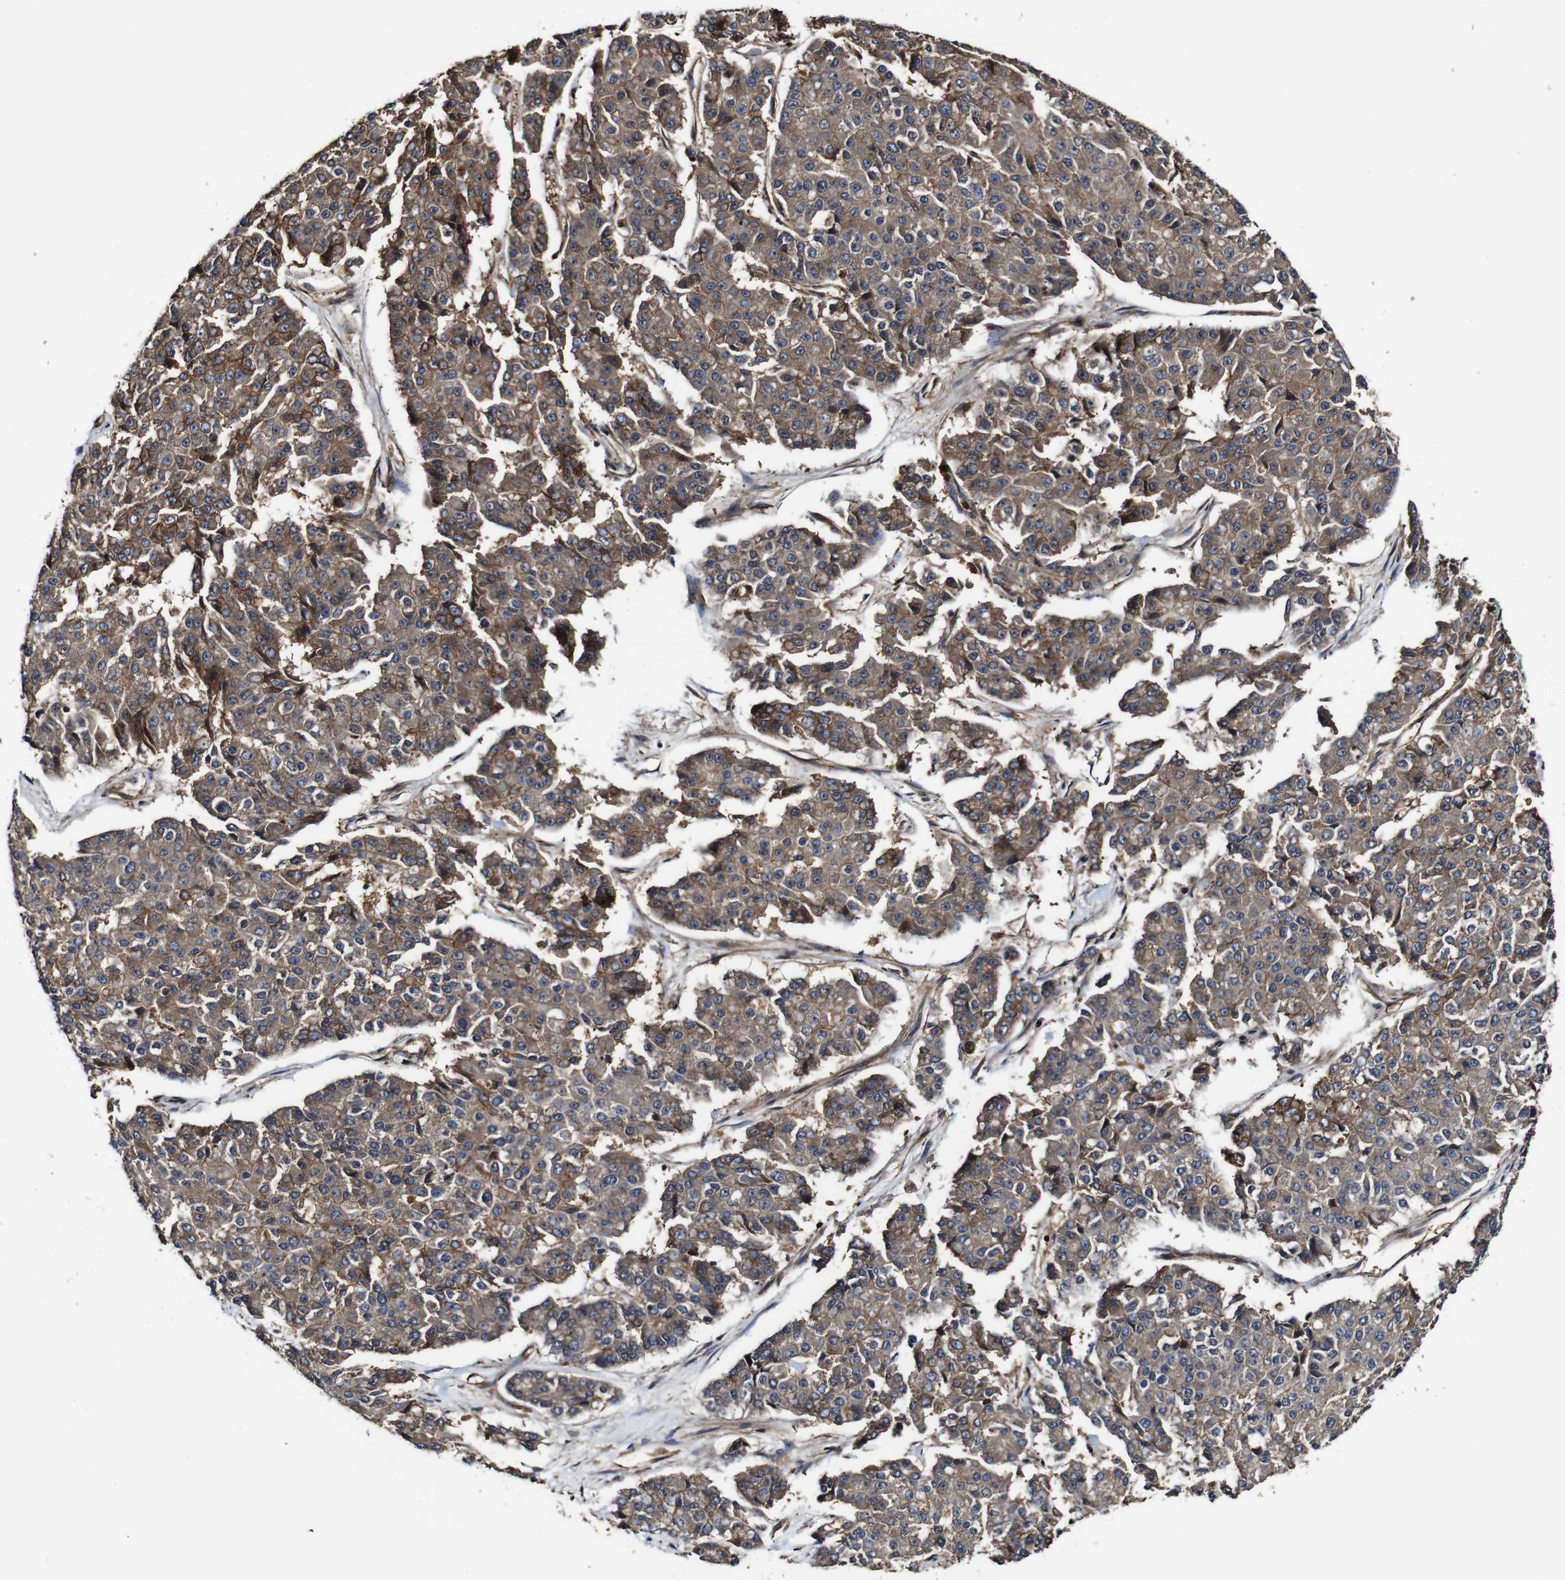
{"staining": {"intensity": "moderate", "quantity": ">75%", "location": "cytoplasmic/membranous"}, "tissue": "pancreatic cancer", "cell_type": "Tumor cells", "image_type": "cancer", "snomed": [{"axis": "morphology", "description": "Adenocarcinoma, NOS"}, {"axis": "topography", "description": "Pancreas"}], "caption": "Immunohistochemistry photomicrograph of human pancreatic cancer stained for a protein (brown), which exhibits medium levels of moderate cytoplasmic/membranous expression in approximately >75% of tumor cells.", "gene": "TNIK", "patient": {"sex": "male", "age": 50}}